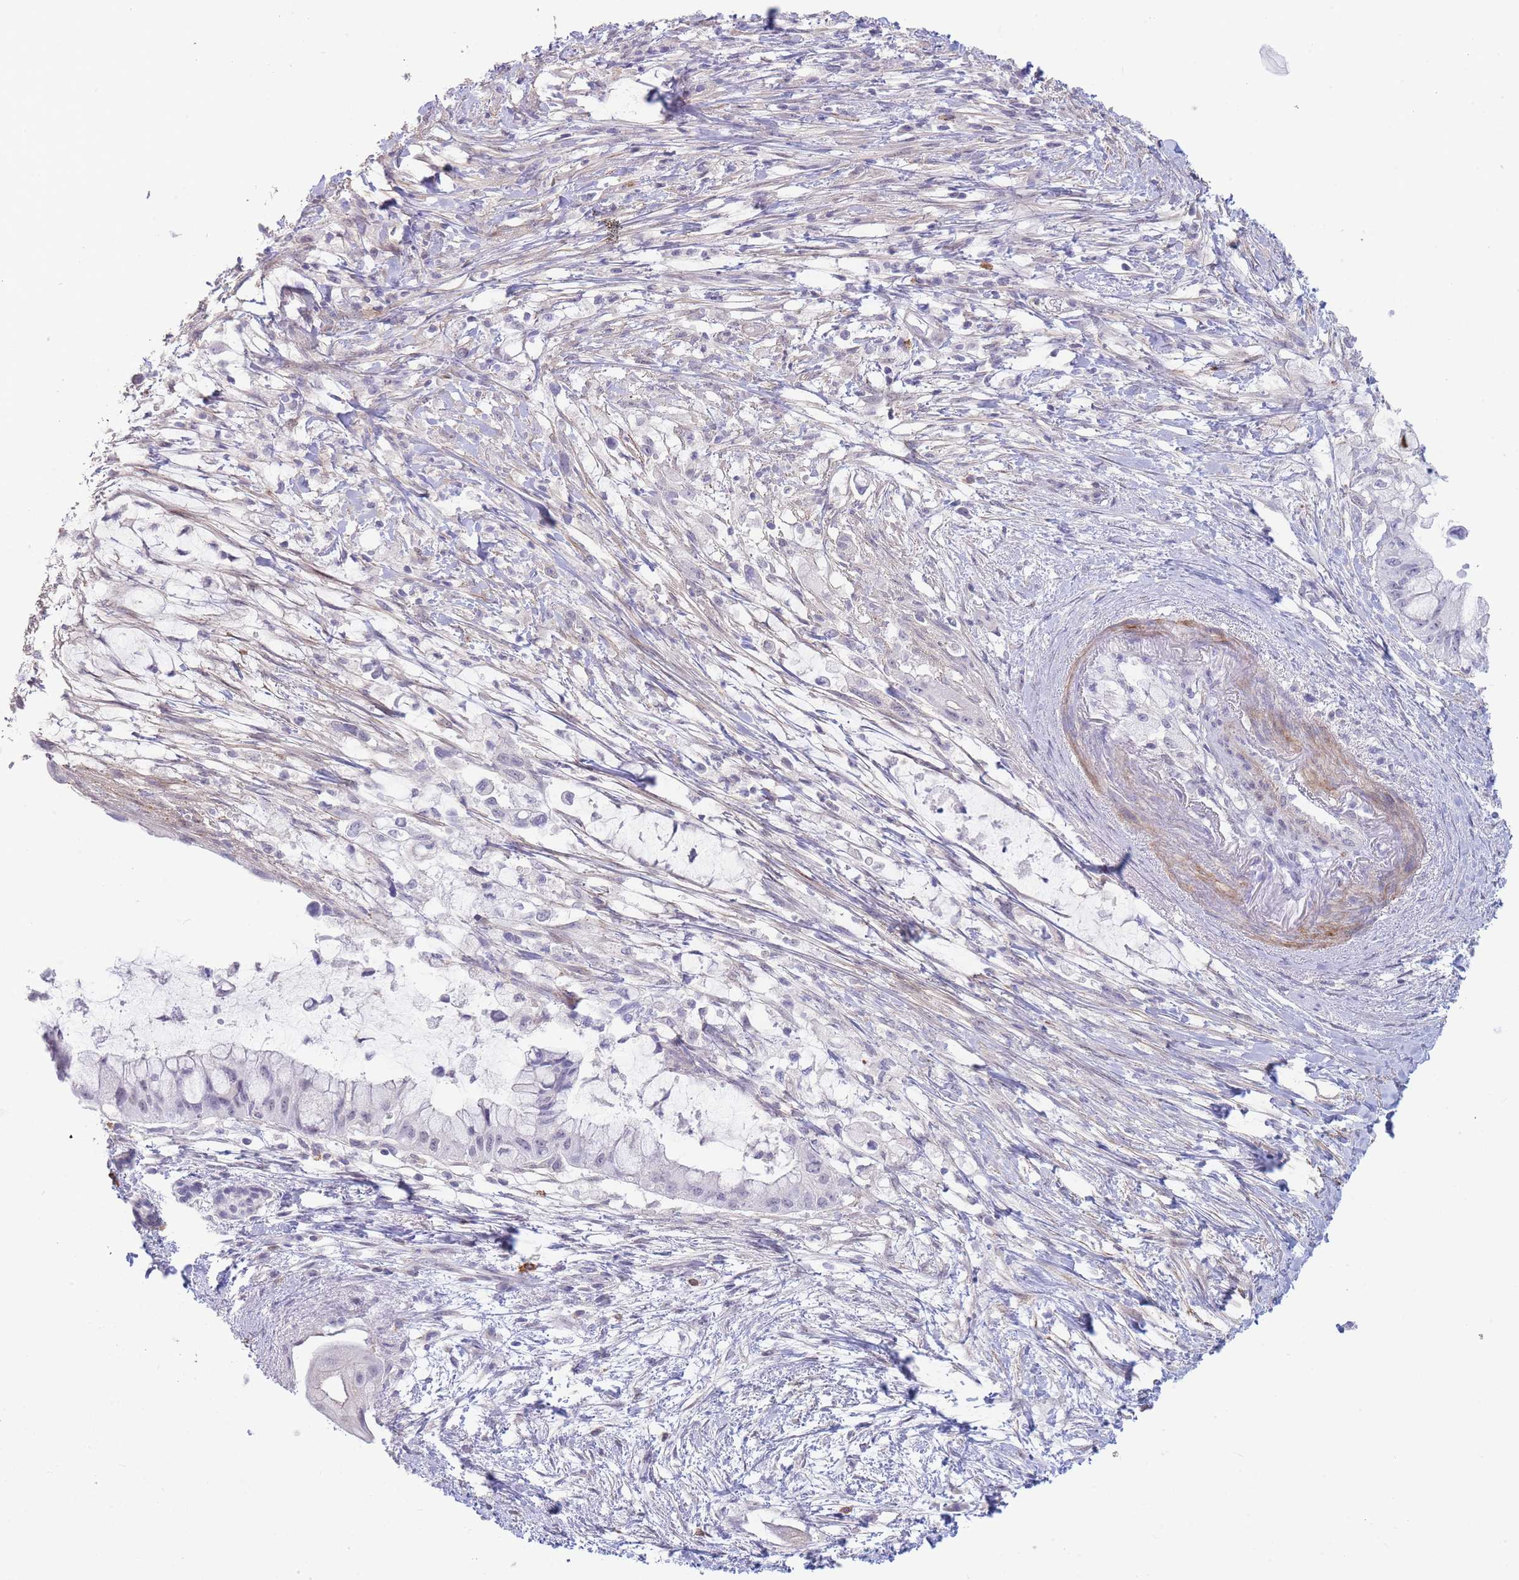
{"staining": {"intensity": "negative", "quantity": "none", "location": "none"}, "tissue": "pancreatic cancer", "cell_type": "Tumor cells", "image_type": "cancer", "snomed": [{"axis": "morphology", "description": "Adenocarcinoma, NOS"}, {"axis": "topography", "description": "Pancreas"}], "caption": "A high-resolution image shows immunohistochemistry (IHC) staining of pancreatic cancer, which shows no significant positivity in tumor cells. (DAB IHC with hematoxylin counter stain).", "gene": "ASAP3", "patient": {"sex": "male", "age": 48}}